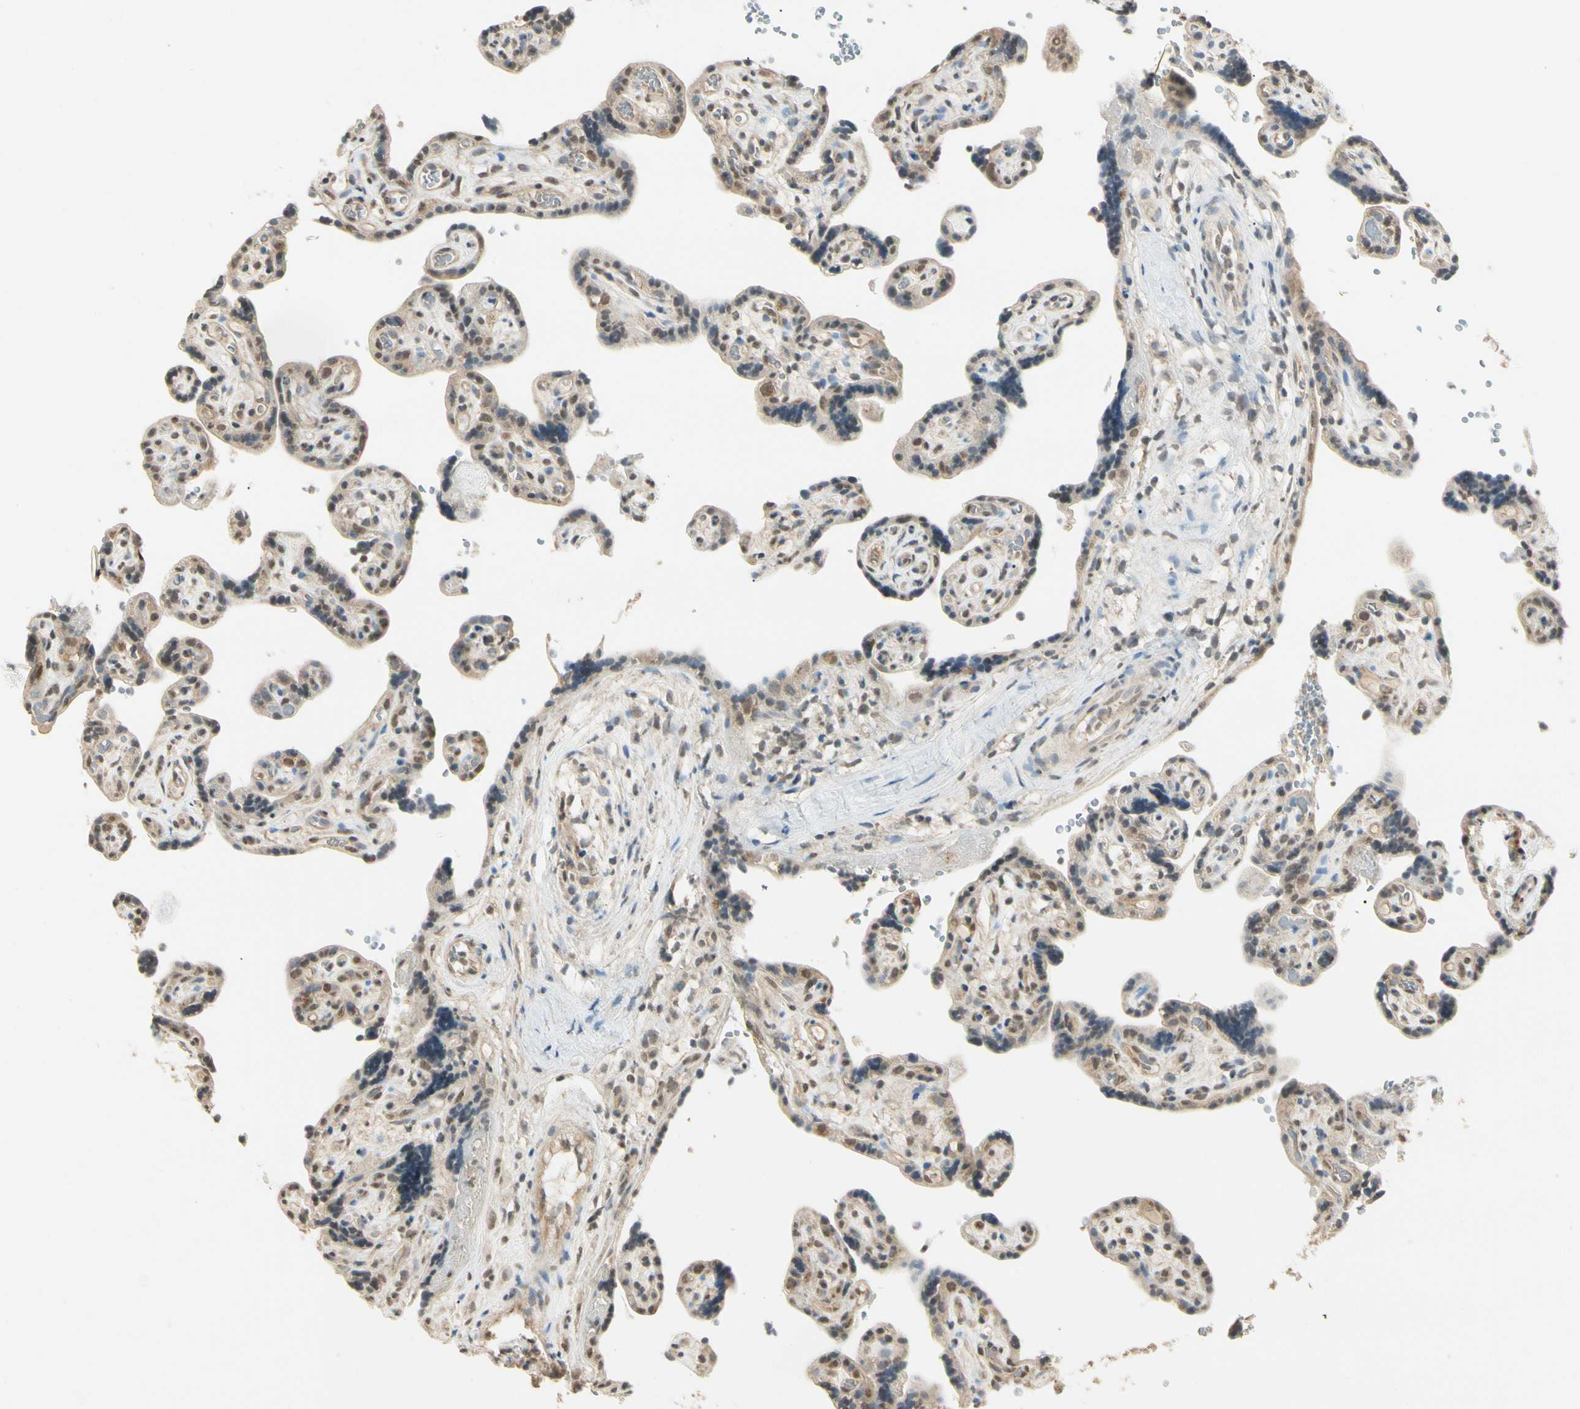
{"staining": {"intensity": "weak", "quantity": ">75%", "location": "cytoplasmic/membranous"}, "tissue": "placenta", "cell_type": "Trophoblastic cells", "image_type": "normal", "snomed": [{"axis": "morphology", "description": "Normal tissue, NOS"}, {"axis": "topography", "description": "Placenta"}], "caption": "A high-resolution photomicrograph shows IHC staining of benign placenta, which demonstrates weak cytoplasmic/membranous expression in about >75% of trophoblastic cells. Using DAB (3,3'-diaminobenzidine) (brown) and hematoxylin (blue) stains, captured at high magnification using brightfield microscopy.", "gene": "SGCA", "patient": {"sex": "female", "age": 30}}